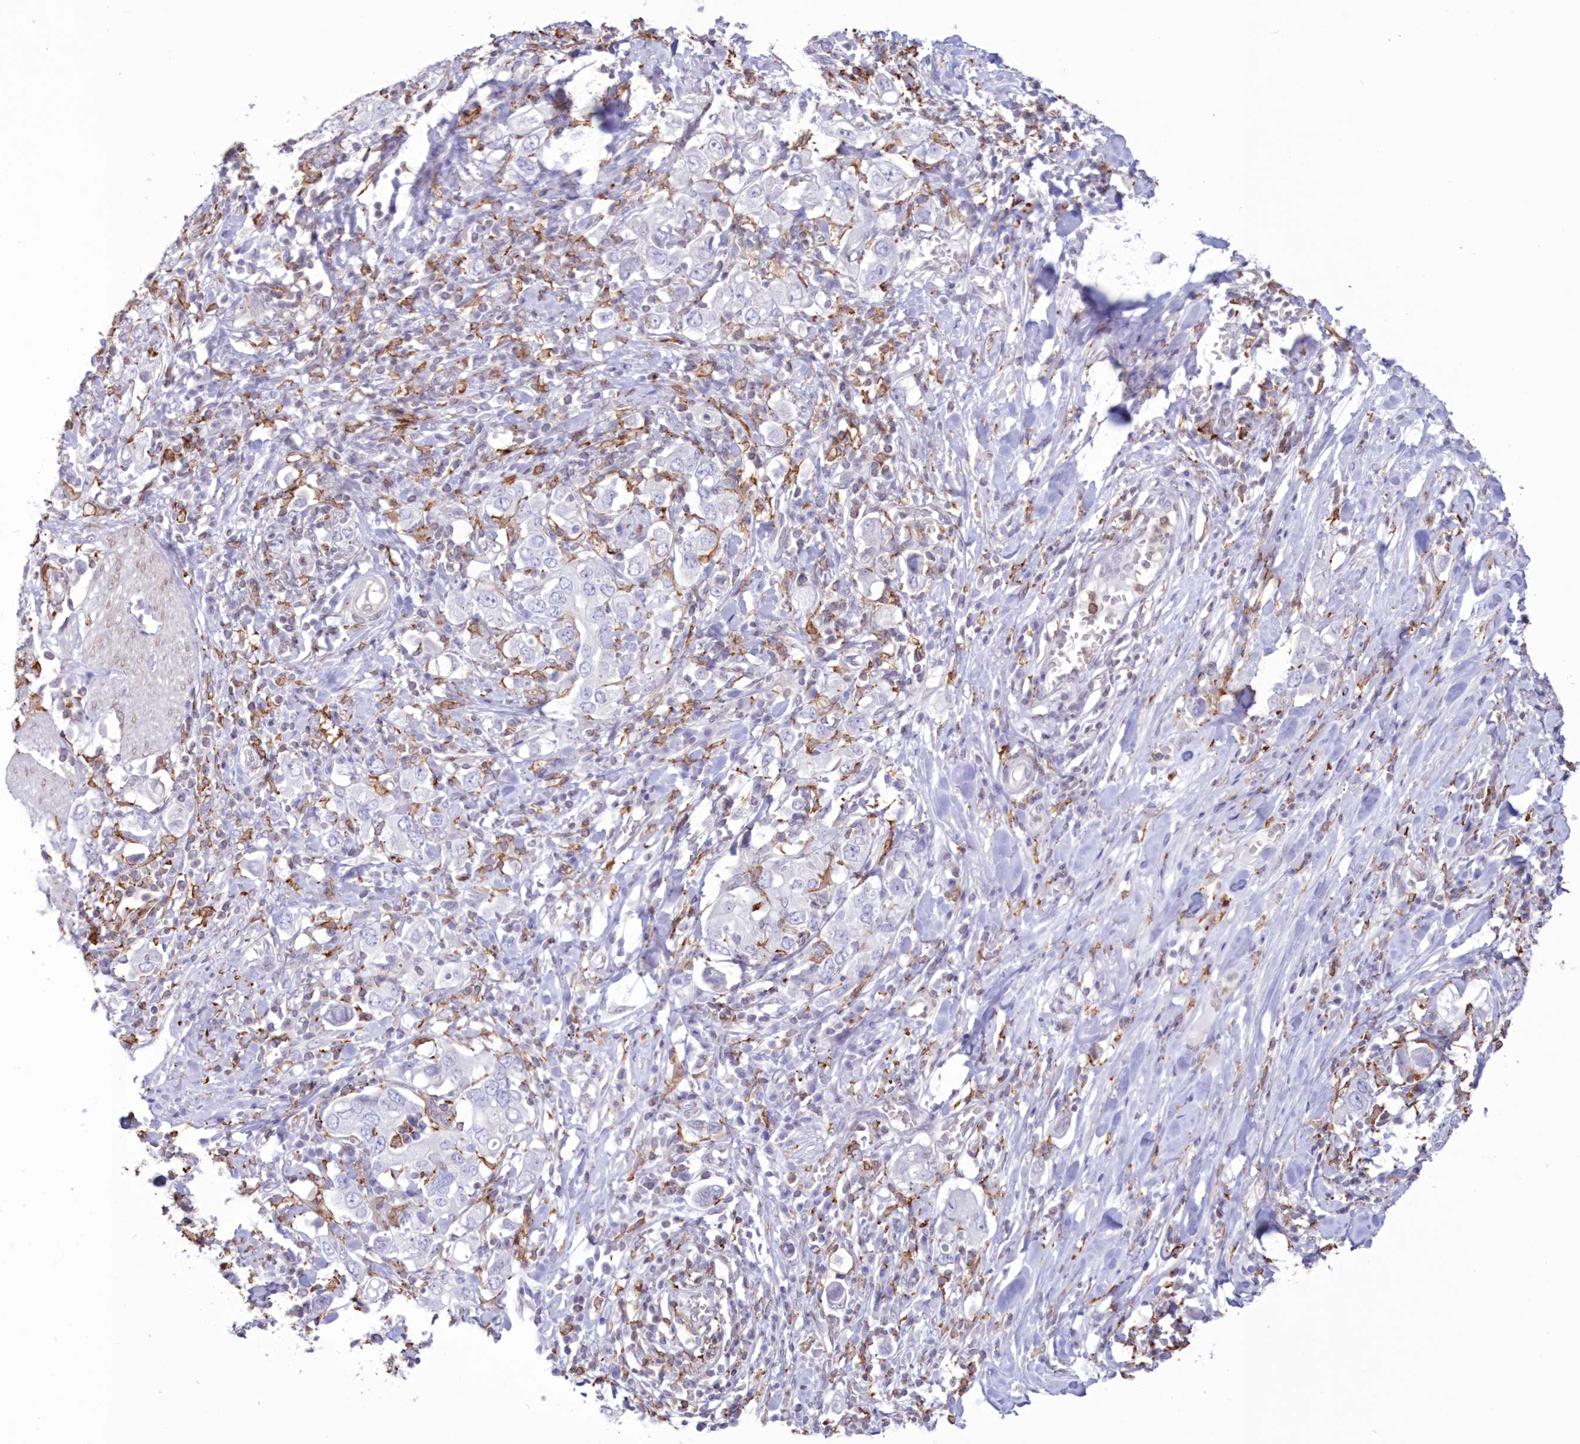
{"staining": {"intensity": "negative", "quantity": "none", "location": "none"}, "tissue": "stomach cancer", "cell_type": "Tumor cells", "image_type": "cancer", "snomed": [{"axis": "morphology", "description": "Adenocarcinoma, NOS"}, {"axis": "topography", "description": "Stomach, upper"}], "caption": "This is an immunohistochemistry (IHC) histopathology image of stomach adenocarcinoma. There is no staining in tumor cells.", "gene": "C11orf1", "patient": {"sex": "male", "age": 62}}